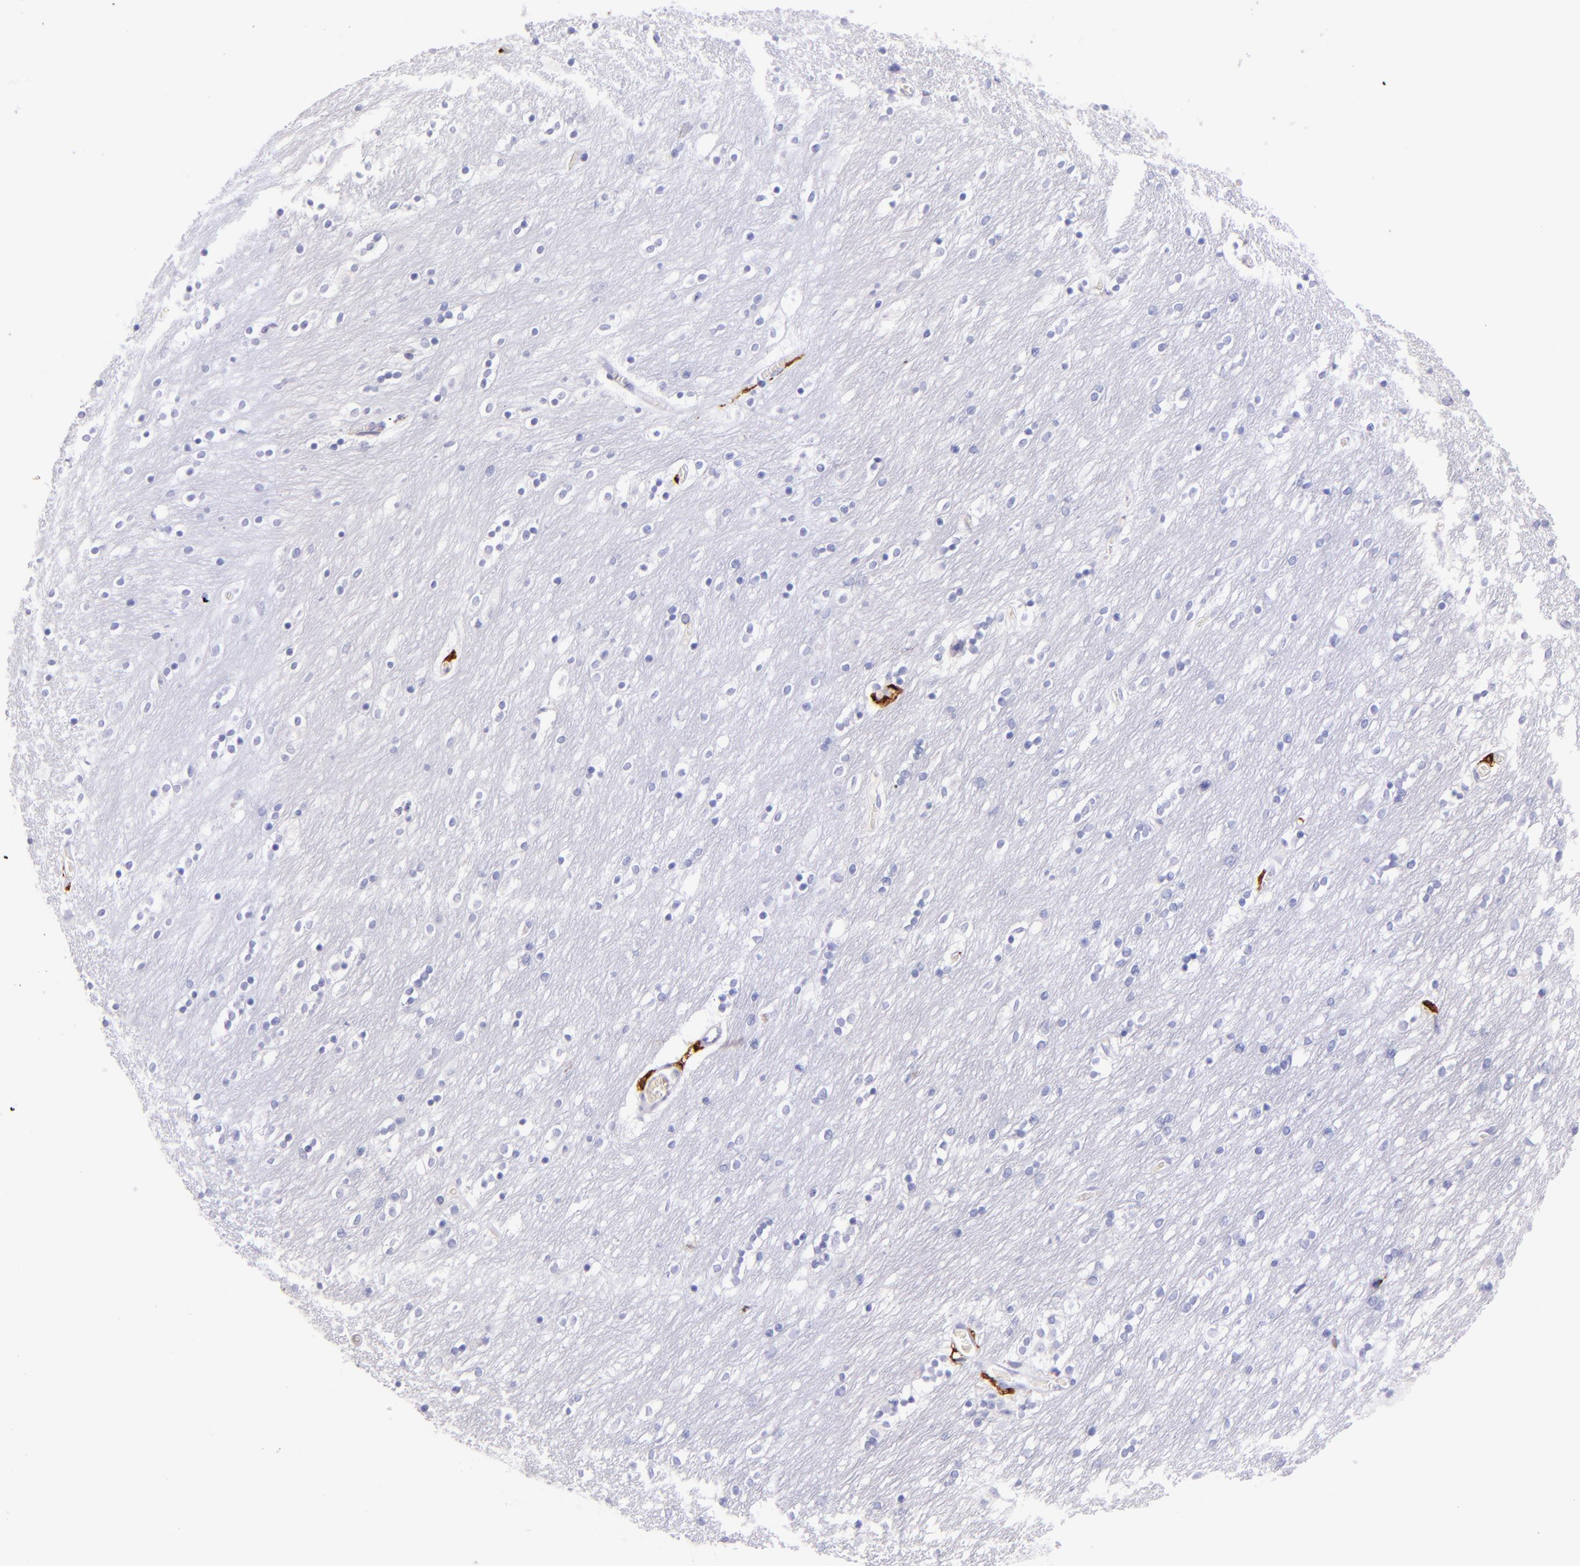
{"staining": {"intensity": "negative", "quantity": "none", "location": "none"}, "tissue": "caudate", "cell_type": "Glial cells", "image_type": "normal", "snomed": [{"axis": "morphology", "description": "Normal tissue, NOS"}, {"axis": "topography", "description": "Lateral ventricle wall"}], "caption": "Immunohistochemistry (IHC) of unremarkable caudate demonstrates no positivity in glial cells.", "gene": "CD163", "patient": {"sex": "female", "age": 54}}